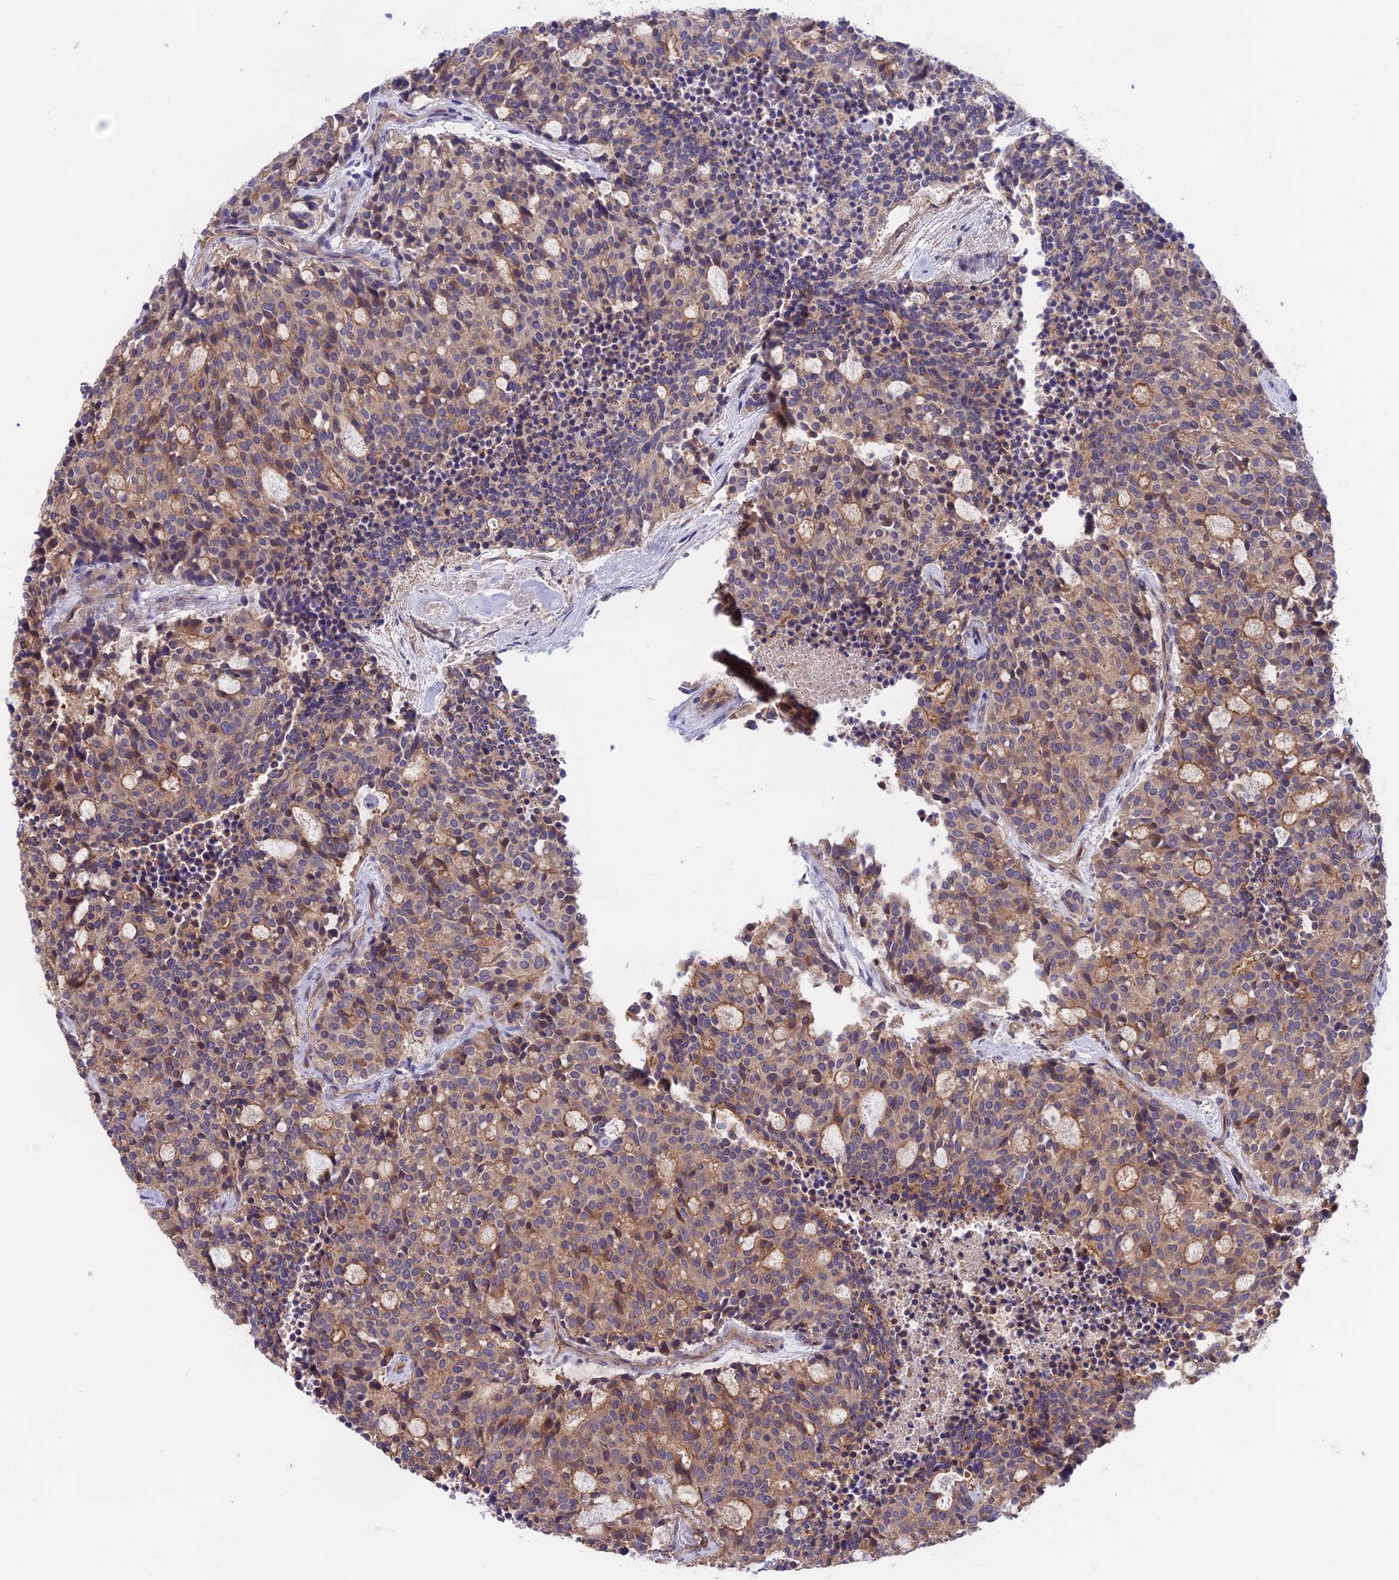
{"staining": {"intensity": "weak", "quantity": ">75%", "location": "cytoplasmic/membranous"}, "tissue": "carcinoid", "cell_type": "Tumor cells", "image_type": "cancer", "snomed": [{"axis": "morphology", "description": "Carcinoid, malignant, NOS"}, {"axis": "topography", "description": "Pancreas"}], "caption": "Weak cytoplasmic/membranous staining is identified in approximately >75% of tumor cells in carcinoid.", "gene": "NUDT8", "patient": {"sex": "female", "age": 54}}